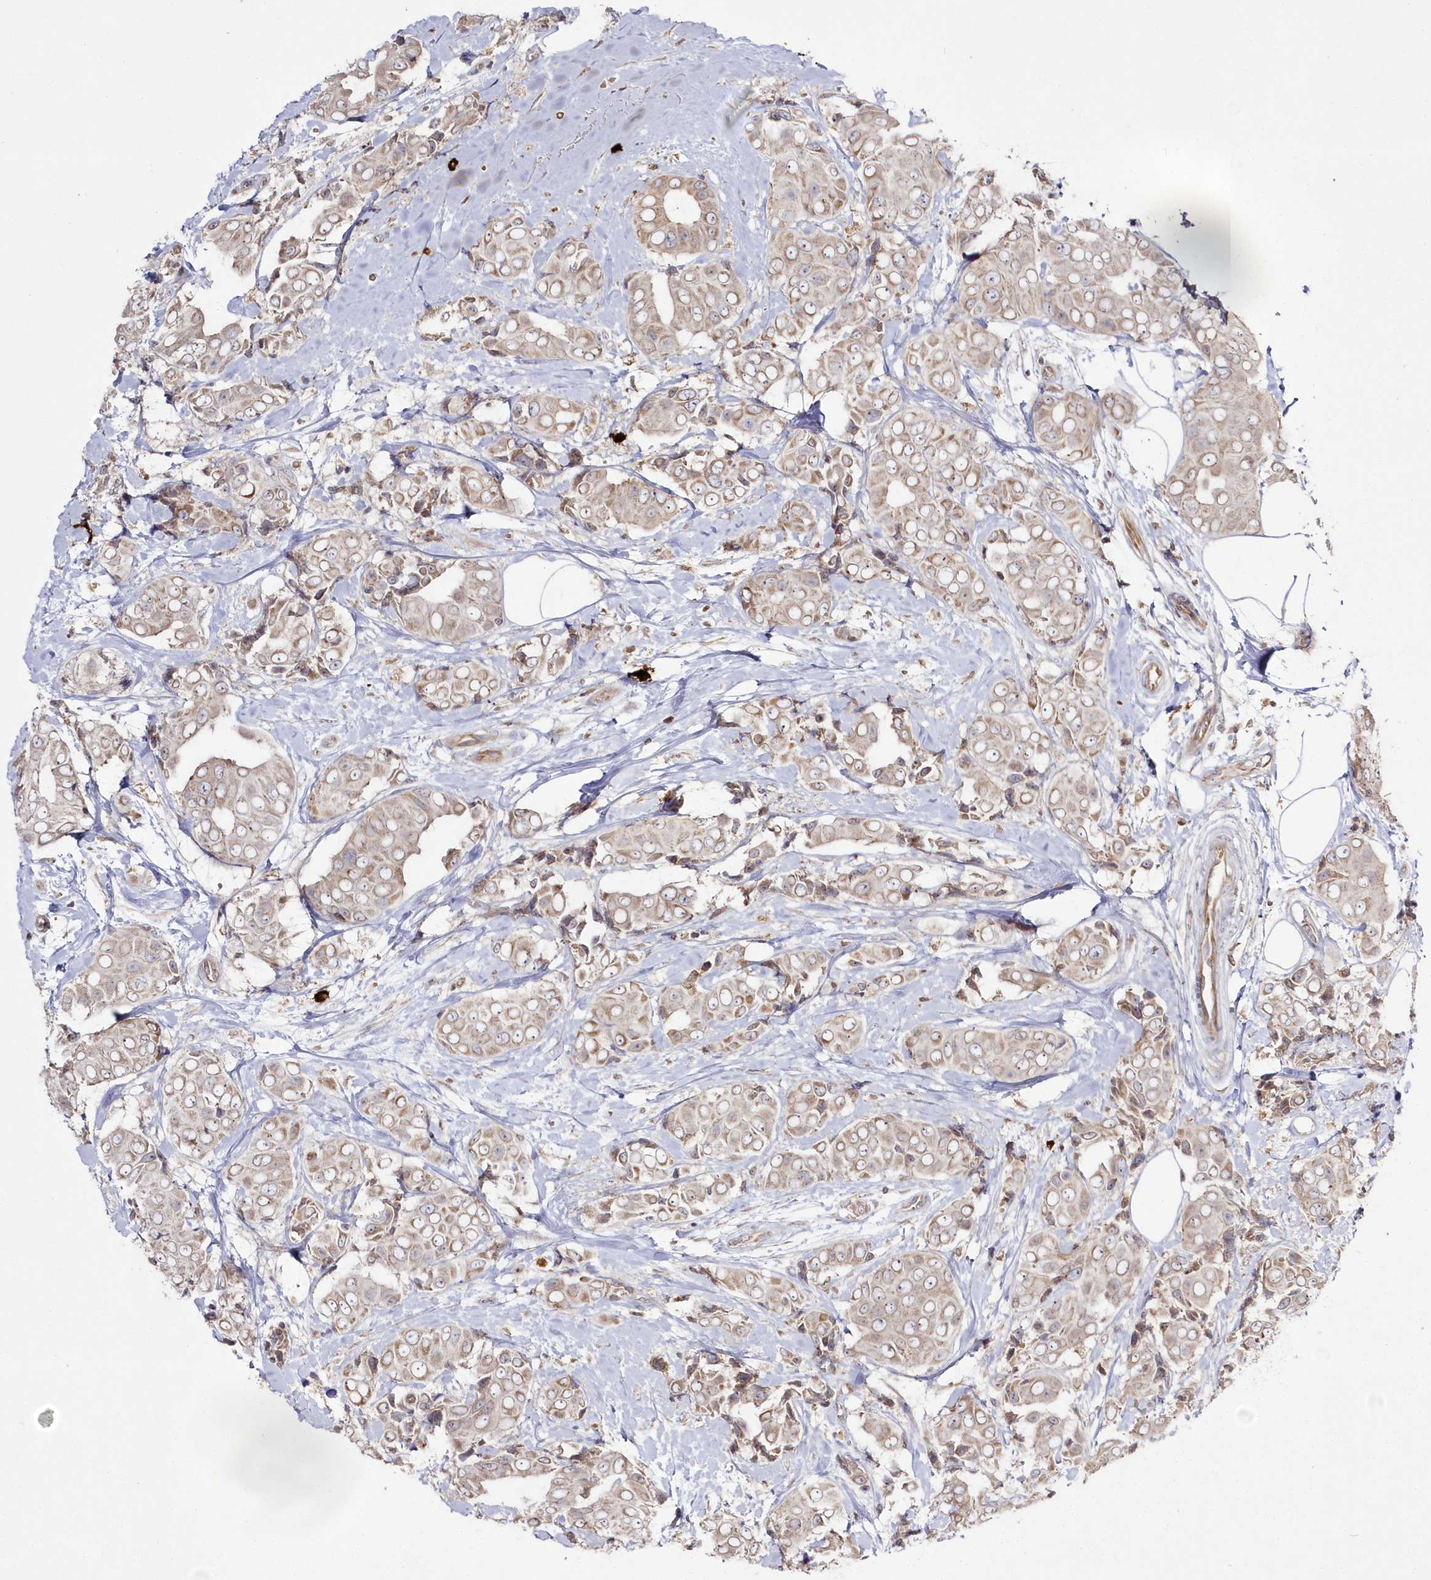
{"staining": {"intensity": "weak", "quantity": "25%-75%", "location": "cytoplasmic/membranous"}, "tissue": "breast cancer", "cell_type": "Tumor cells", "image_type": "cancer", "snomed": [{"axis": "morphology", "description": "Normal tissue, NOS"}, {"axis": "morphology", "description": "Duct carcinoma"}, {"axis": "topography", "description": "Breast"}], "caption": "Human breast invasive ductal carcinoma stained with a brown dye exhibits weak cytoplasmic/membranous positive positivity in approximately 25%-75% of tumor cells.", "gene": "ARSB", "patient": {"sex": "female", "age": 39}}